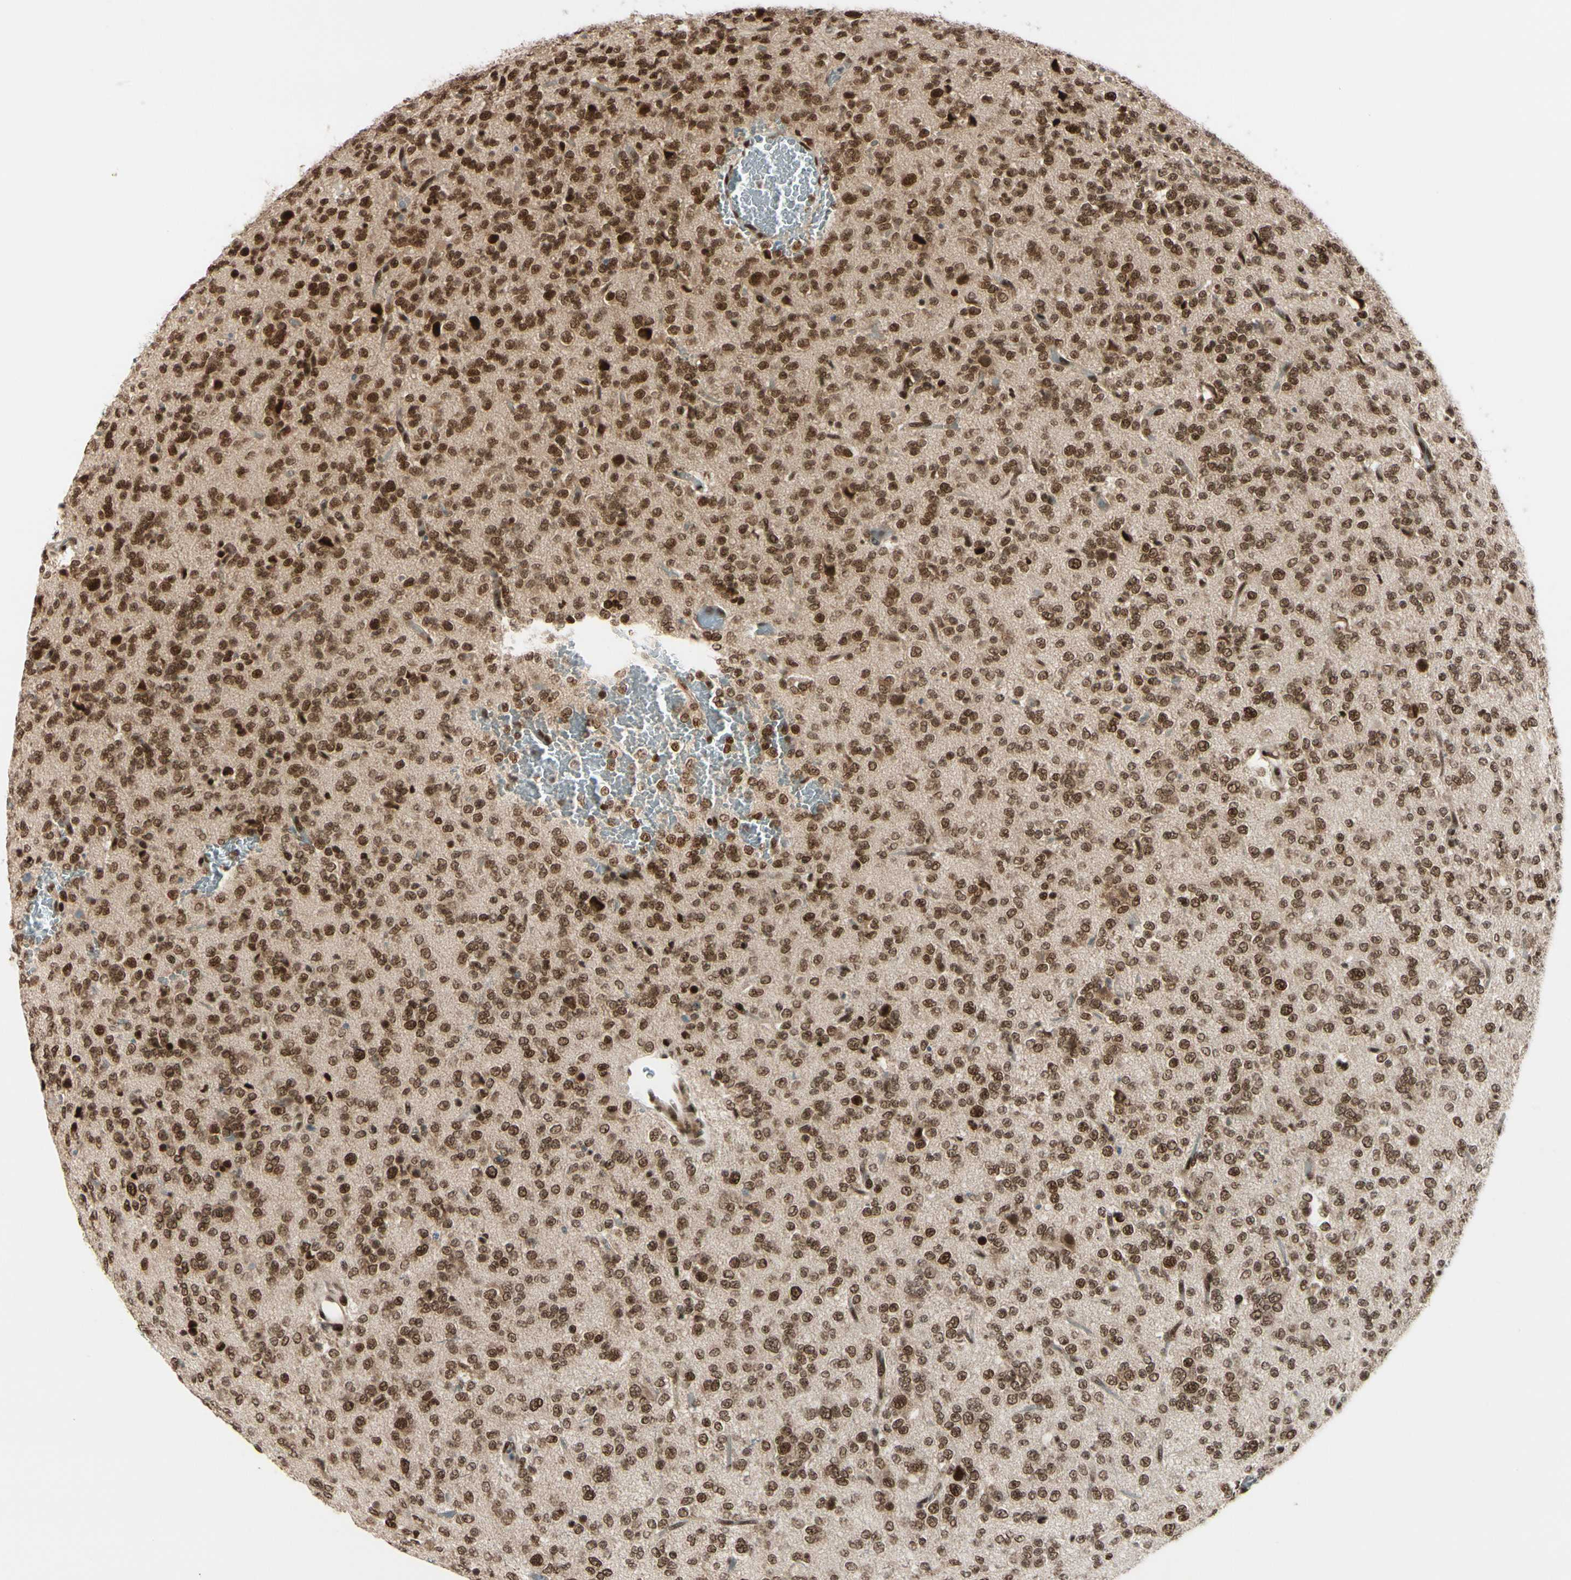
{"staining": {"intensity": "strong", "quantity": ">75%", "location": "nuclear"}, "tissue": "glioma", "cell_type": "Tumor cells", "image_type": "cancer", "snomed": [{"axis": "morphology", "description": "Glioma, malignant, Low grade"}, {"axis": "topography", "description": "Brain"}], "caption": "Protein expression analysis of malignant glioma (low-grade) reveals strong nuclear expression in approximately >75% of tumor cells. (DAB (3,3'-diaminobenzidine) = brown stain, brightfield microscopy at high magnification).", "gene": "CHAMP1", "patient": {"sex": "male", "age": 38}}